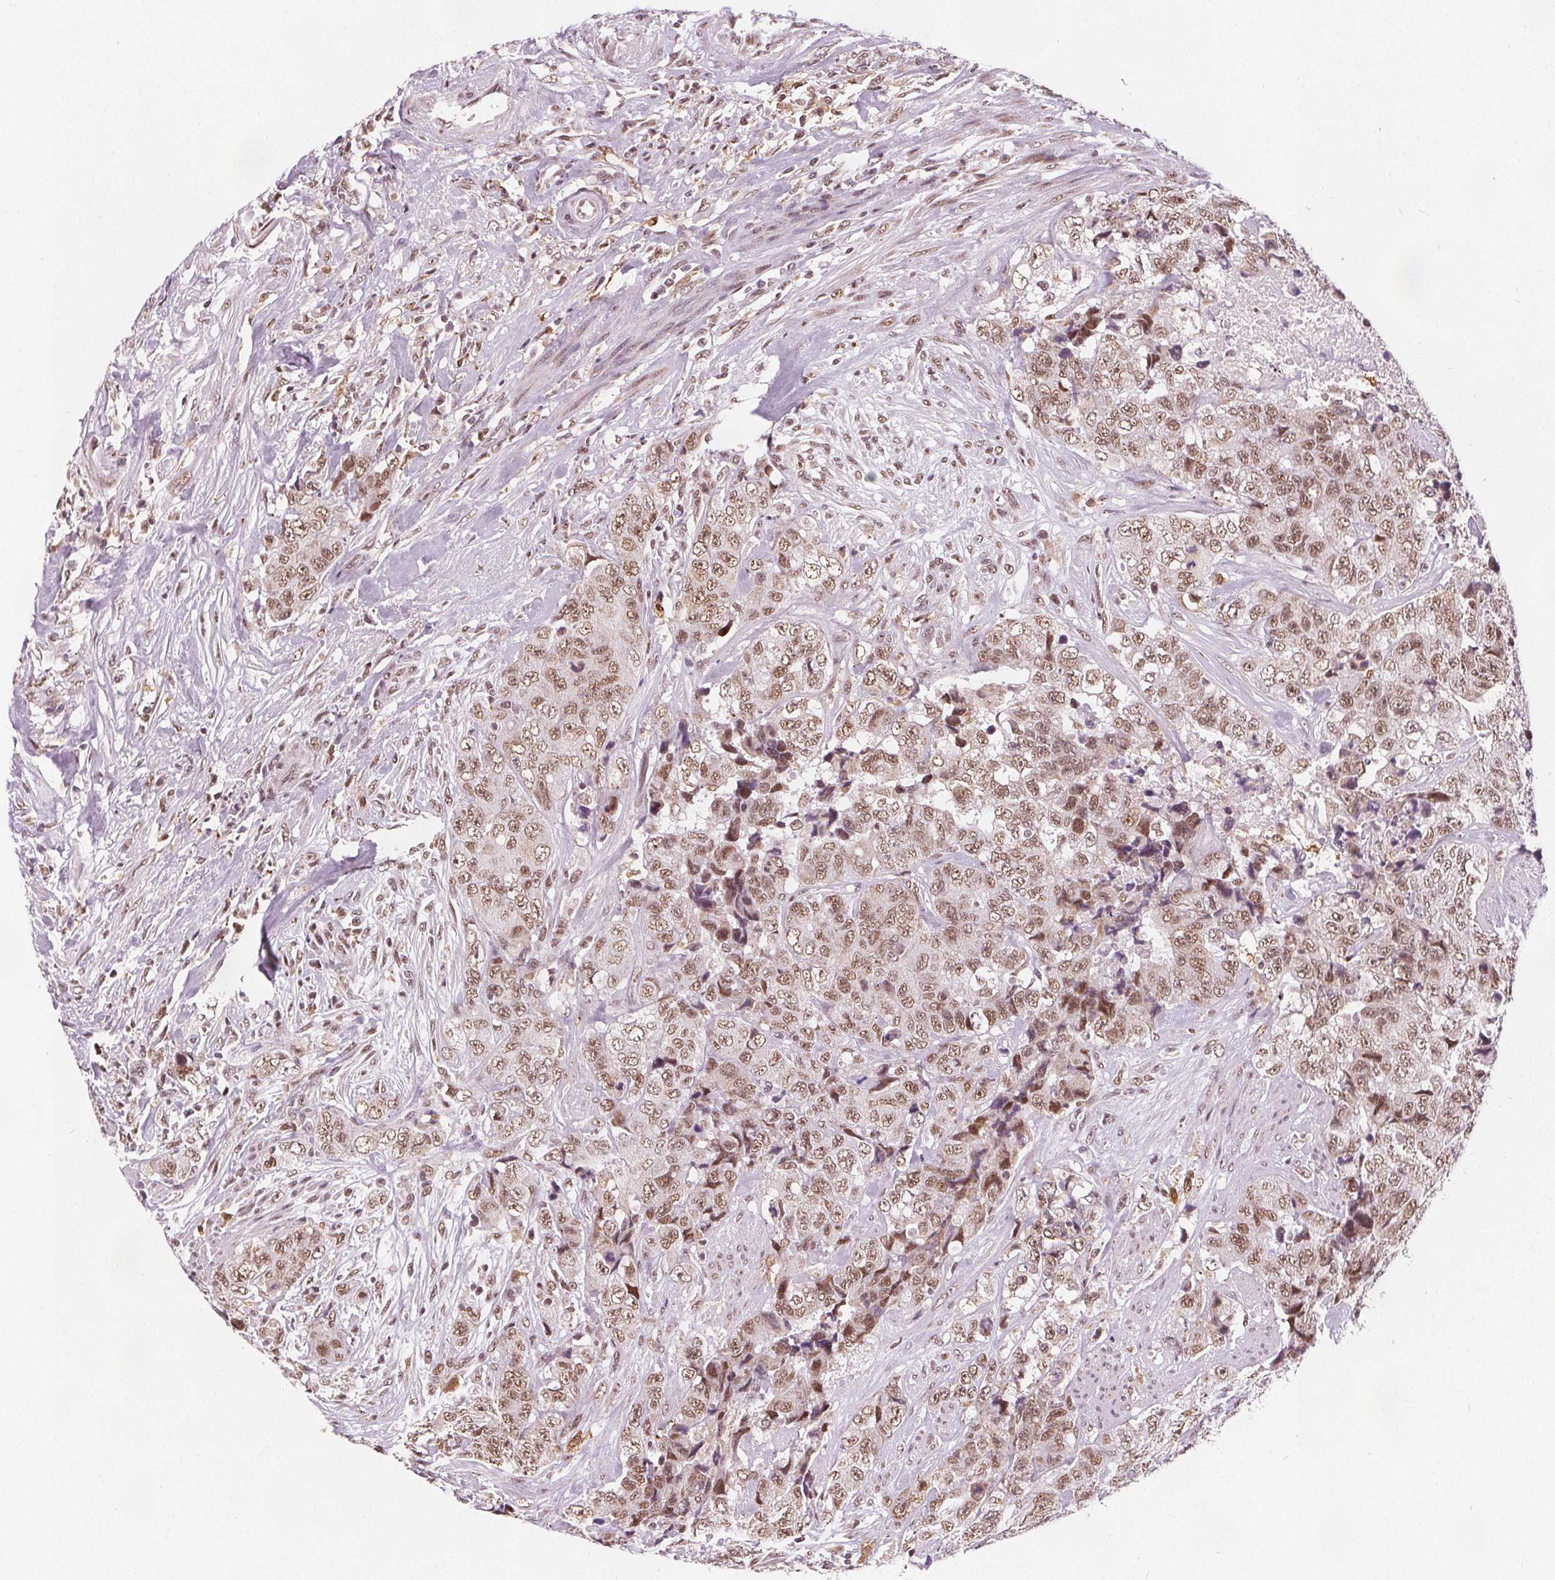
{"staining": {"intensity": "moderate", "quantity": ">75%", "location": "nuclear"}, "tissue": "urothelial cancer", "cell_type": "Tumor cells", "image_type": "cancer", "snomed": [{"axis": "morphology", "description": "Urothelial carcinoma, High grade"}, {"axis": "topography", "description": "Urinary bladder"}], "caption": "Moderate nuclear expression for a protein is present in approximately >75% of tumor cells of urothelial cancer using IHC.", "gene": "DPM2", "patient": {"sex": "female", "age": 78}}